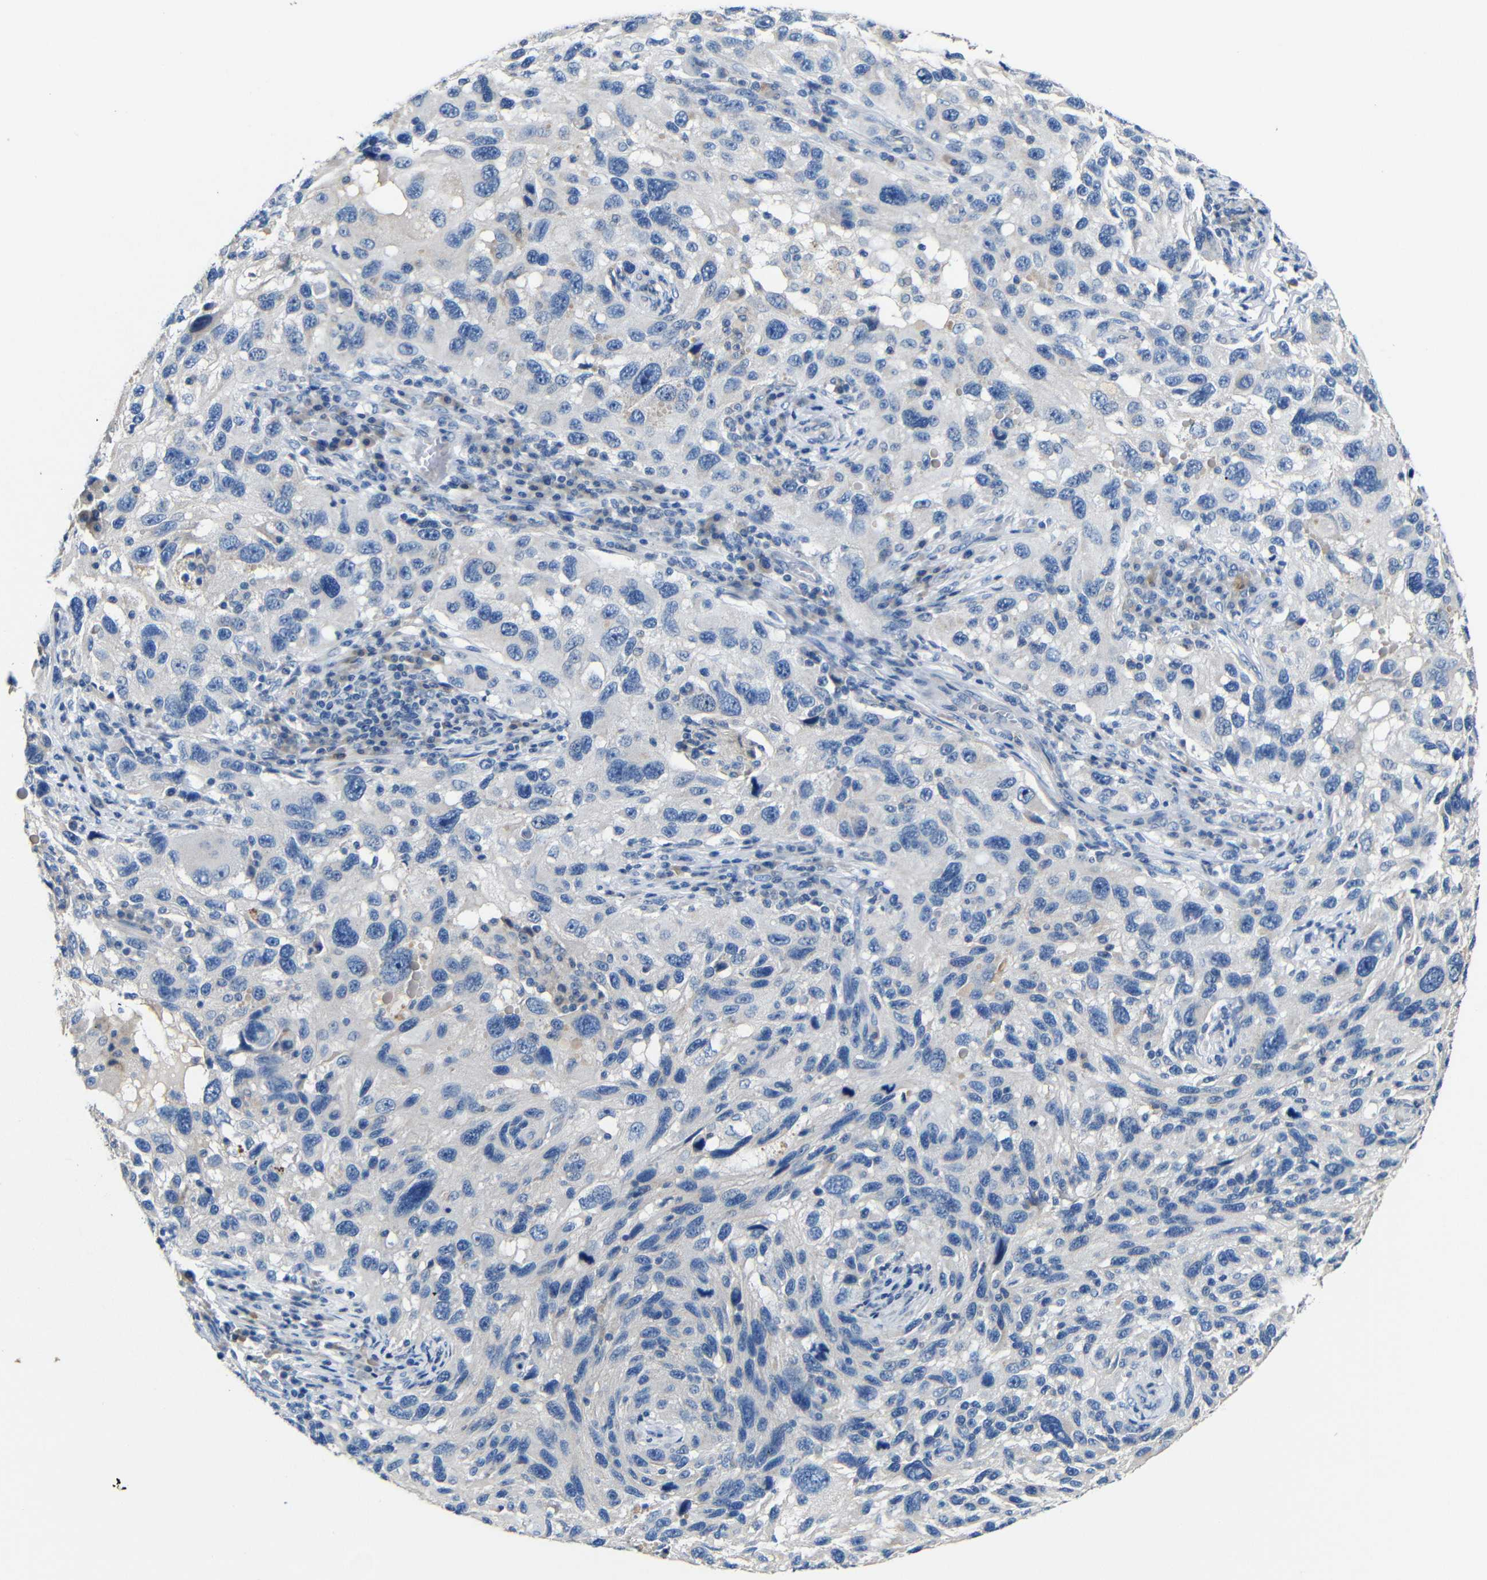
{"staining": {"intensity": "negative", "quantity": "none", "location": "none"}, "tissue": "melanoma", "cell_type": "Tumor cells", "image_type": "cancer", "snomed": [{"axis": "morphology", "description": "Malignant melanoma, NOS"}, {"axis": "topography", "description": "Skin"}], "caption": "The micrograph reveals no staining of tumor cells in malignant melanoma. (DAB immunohistochemistry (IHC), high magnification).", "gene": "ACKR2", "patient": {"sex": "male", "age": 53}}